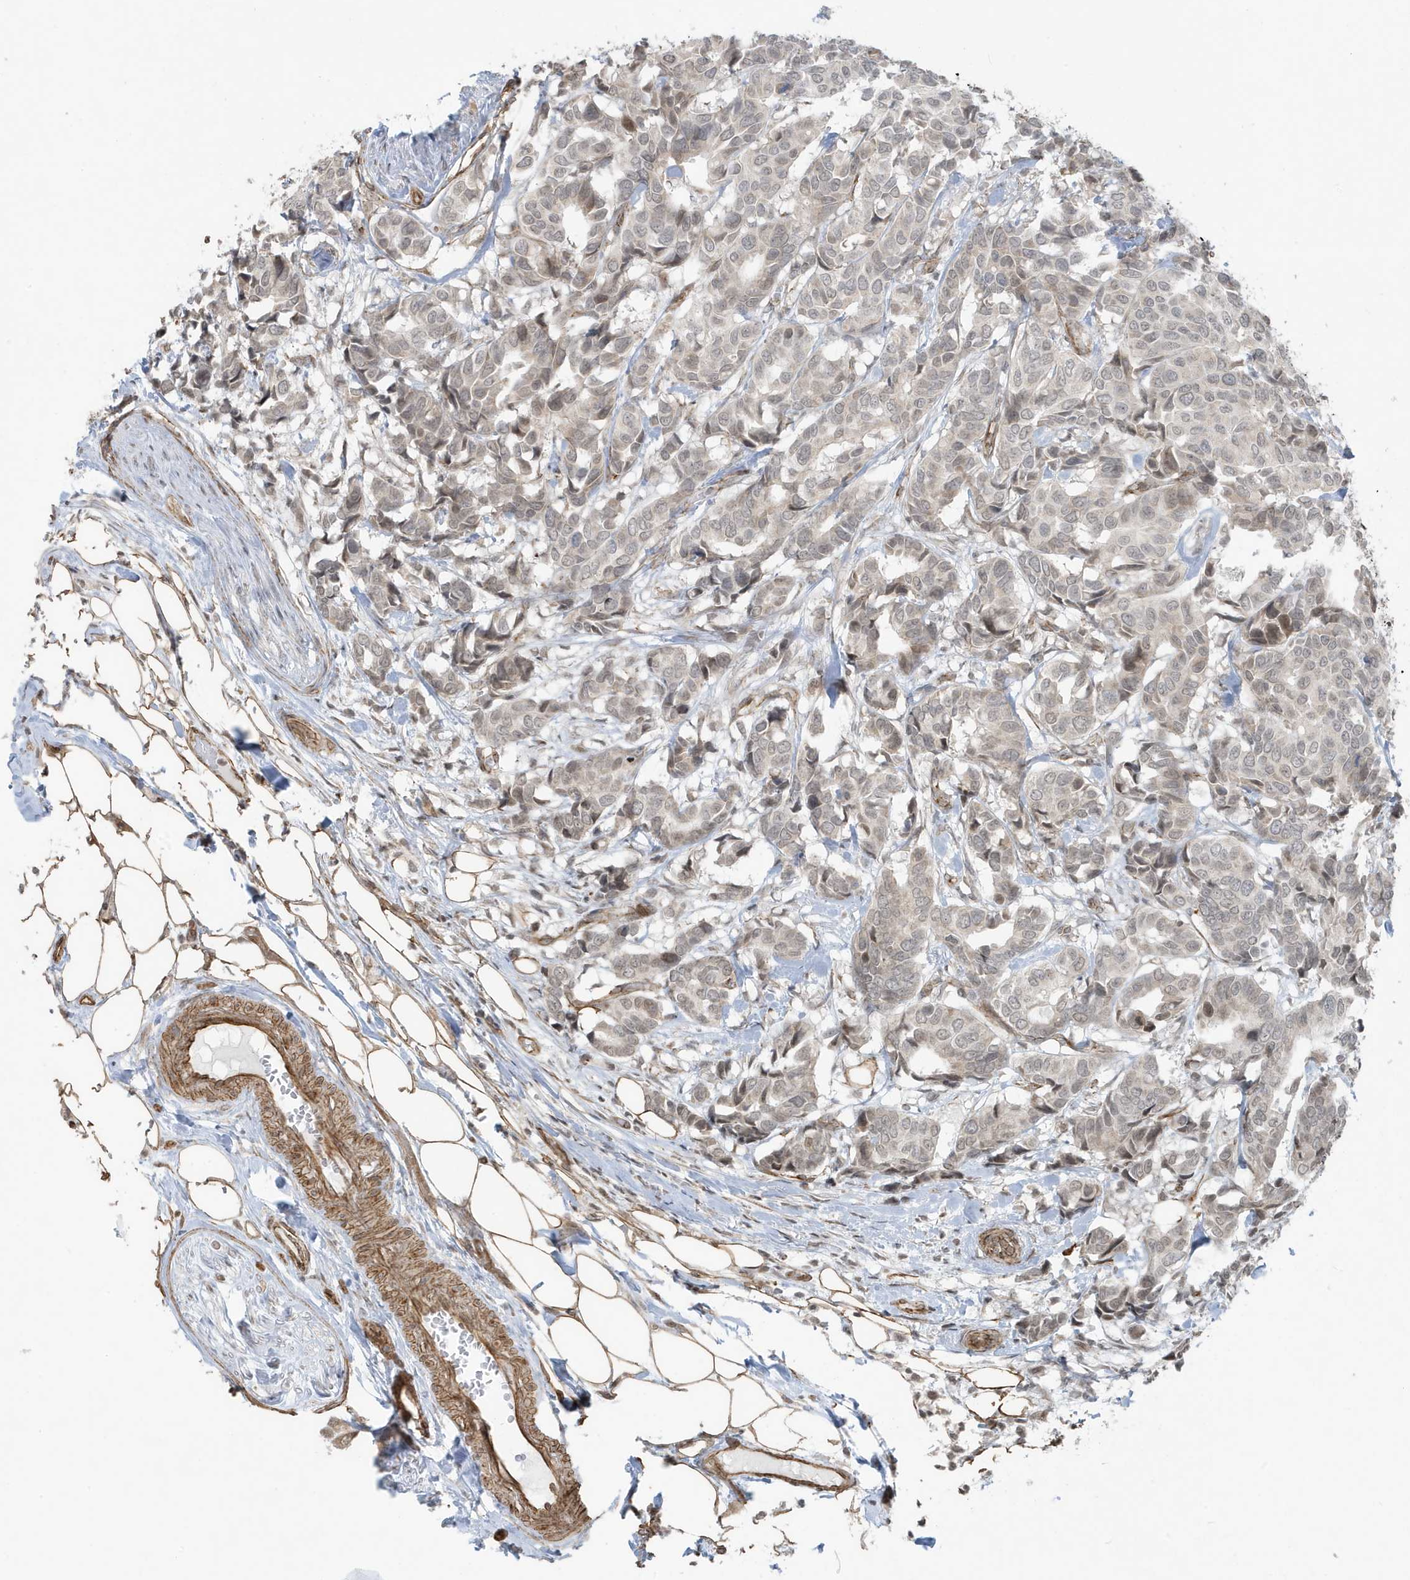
{"staining": {"intensity": "weak", "quantity": "<25%", "location": "cytoplasmic/membranous"}, "tissue": "breast cancer", "cell_type": "Tumor cells", "image_type": "cancer", "snomed": [{"axis": "morphology", "description": "Duct carcinoma"}, {"axis": "topography", "description": "Breast"}], "caption": "The micrograph shows no staining of tumor cells in breast cancer.", "gene": "CHCHD4", "patient": {"sex": "female", "age": 87}}